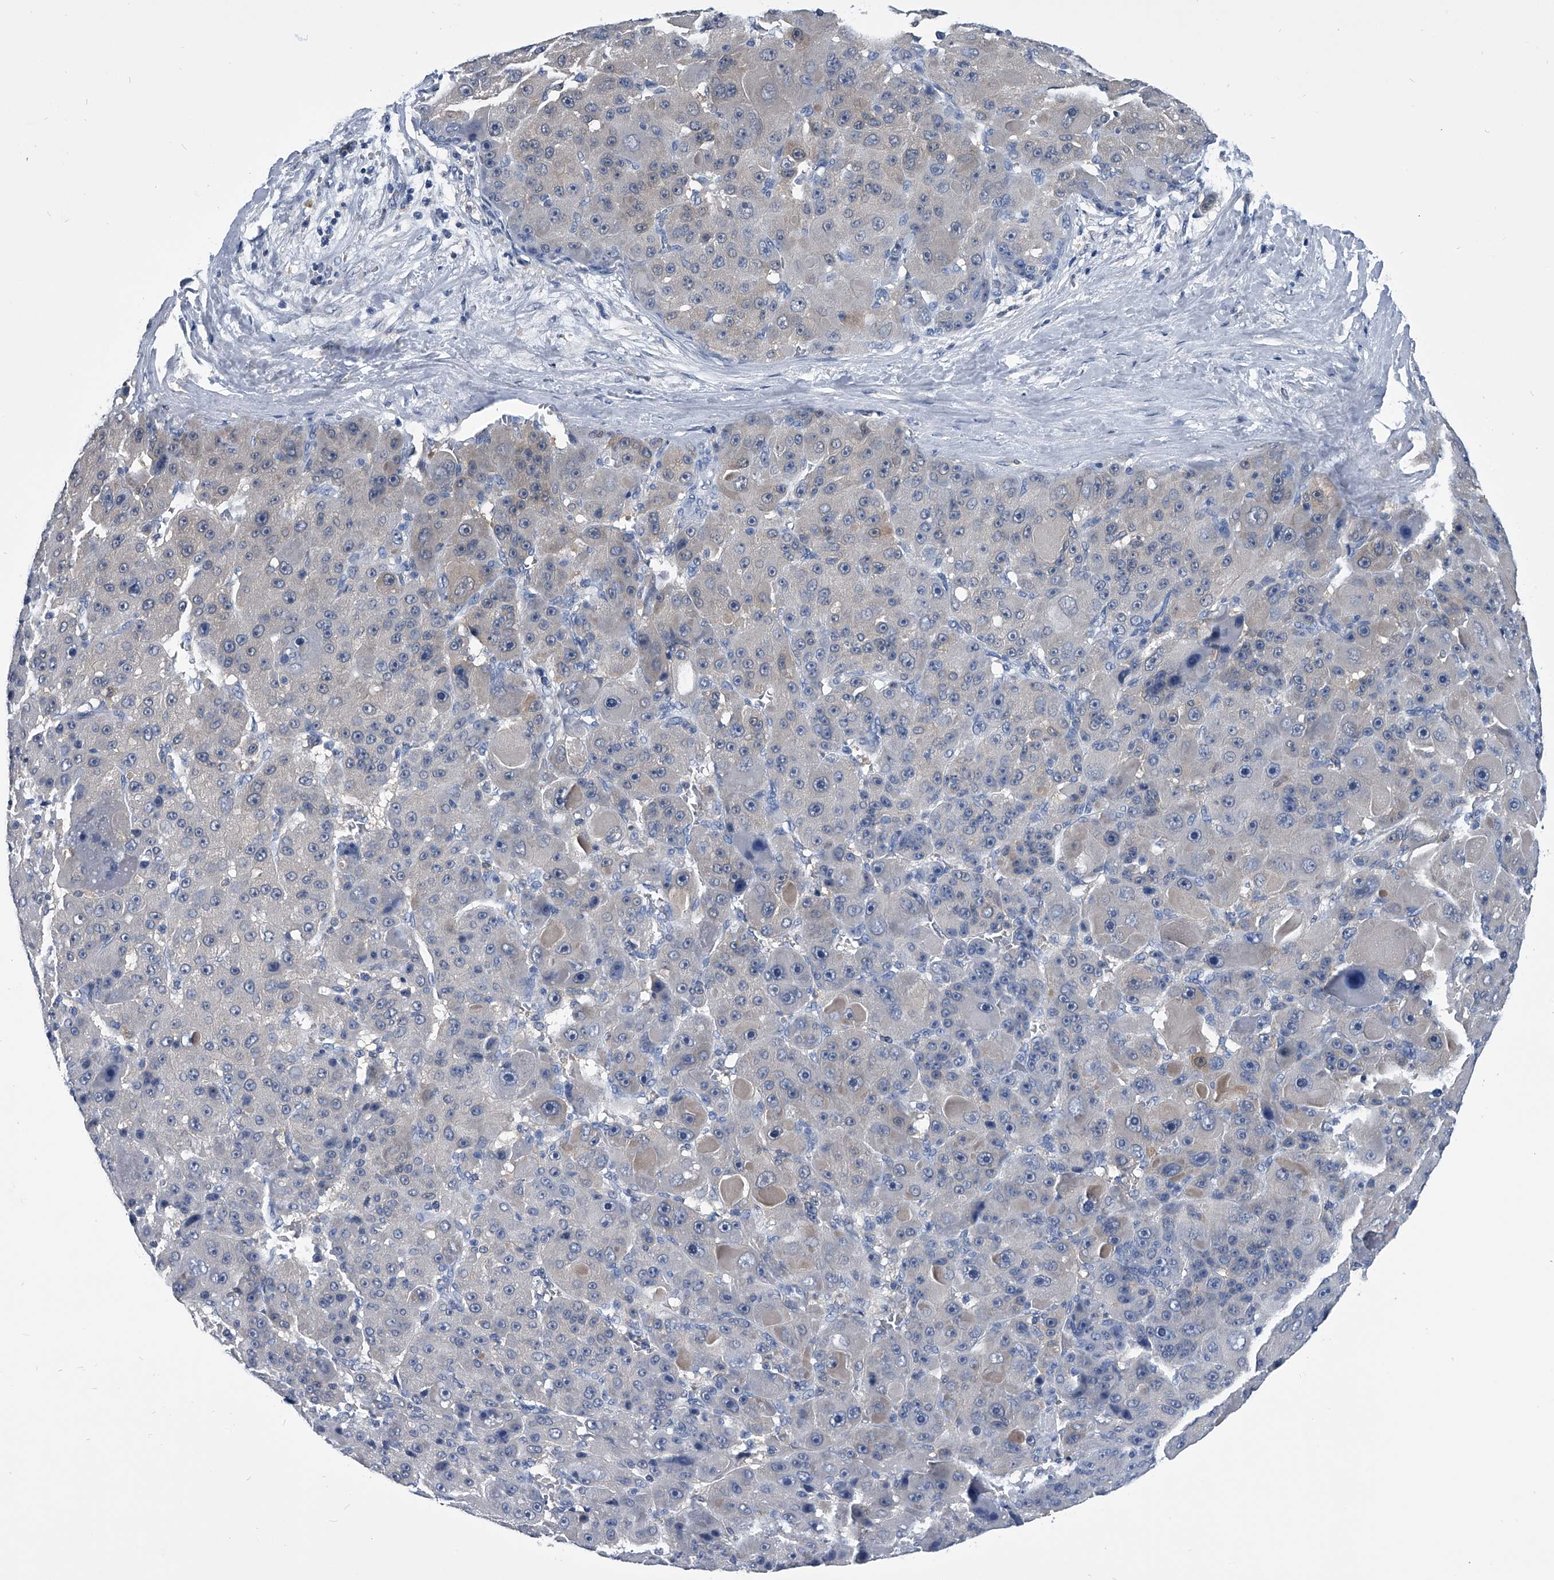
{"staining": {"intensity": "negative", "quantity": "none", "location": "none"}, "tissue": "liver cancer", "cell_type": "Tumor cells", "image_type": "cancer", "snomed": [{"axis": "morphology", "description": "Carcinoma, Hepatocellular, NOS"}, {"axis": "topography", "description": "Liver"}], "caption": "DAB (3,3'-diaminobenzidine) immunohistochemical staining of liver cancer (hepatocellular carcinoma) exhibits no significant positivity in tumor cells.", "gene": "PDXK", "patient": {"sex": "male", "age": 76}}